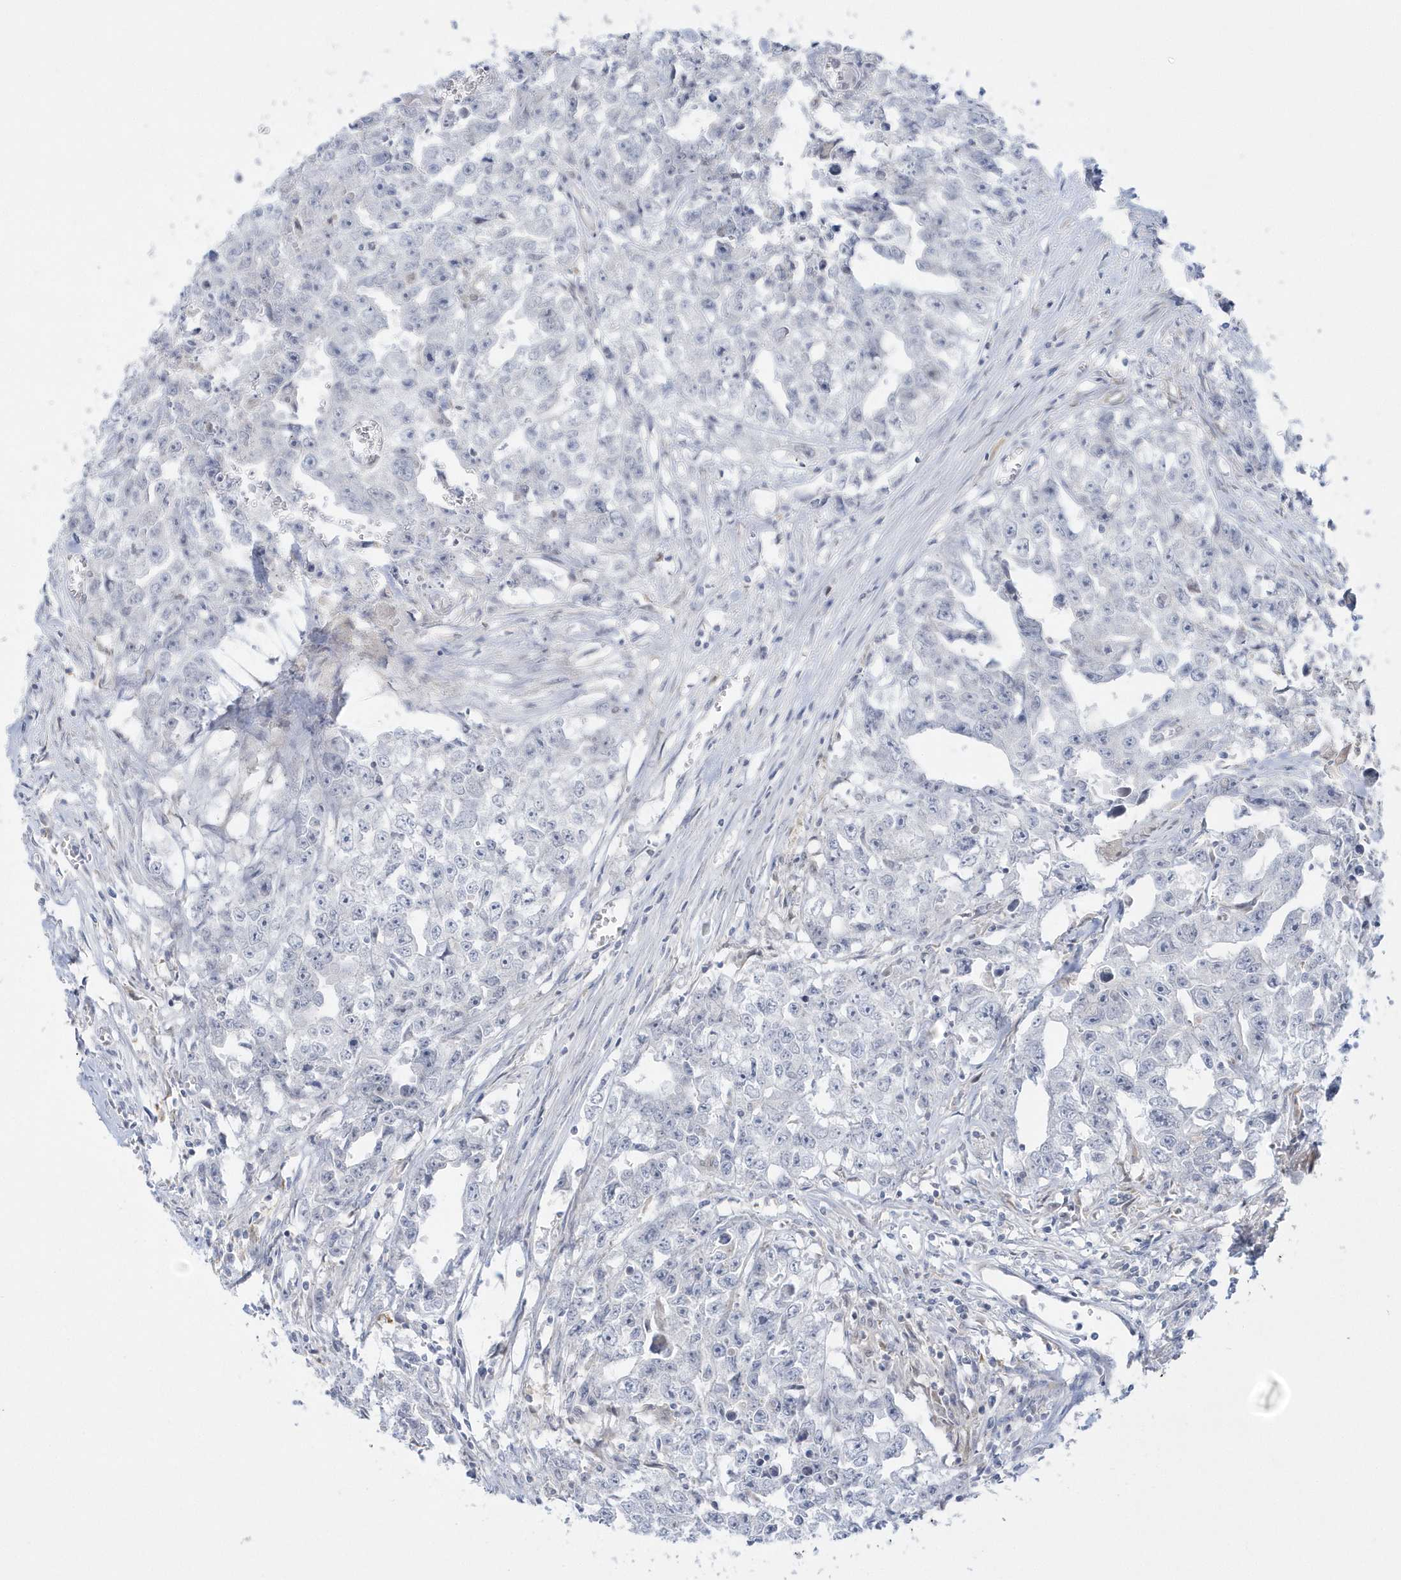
{"staining": {"intensity": "negative", "quantity": "none", "location": "none"}, "tissue": "testis cancer", "cell_type": "Tumor cells", "image_type": "cancer", "snomed": [{"axis": "morphology", "description": "Seminoma, NOS"}, {"axis": "morphology", "description": "Carcinoma, Embryonal, NOS"}, {"axis": "topography", "description": "Testis"}], "caption": "This image is of testis embryonal carcinoma stained with immunohistochemistry (IHC) to label a protein in brown with the nuclei are counter-stained blue. There is no expression in tumor cells.", "gene": "PCBD1", "patient": {"sex": "male", "age": 43}}